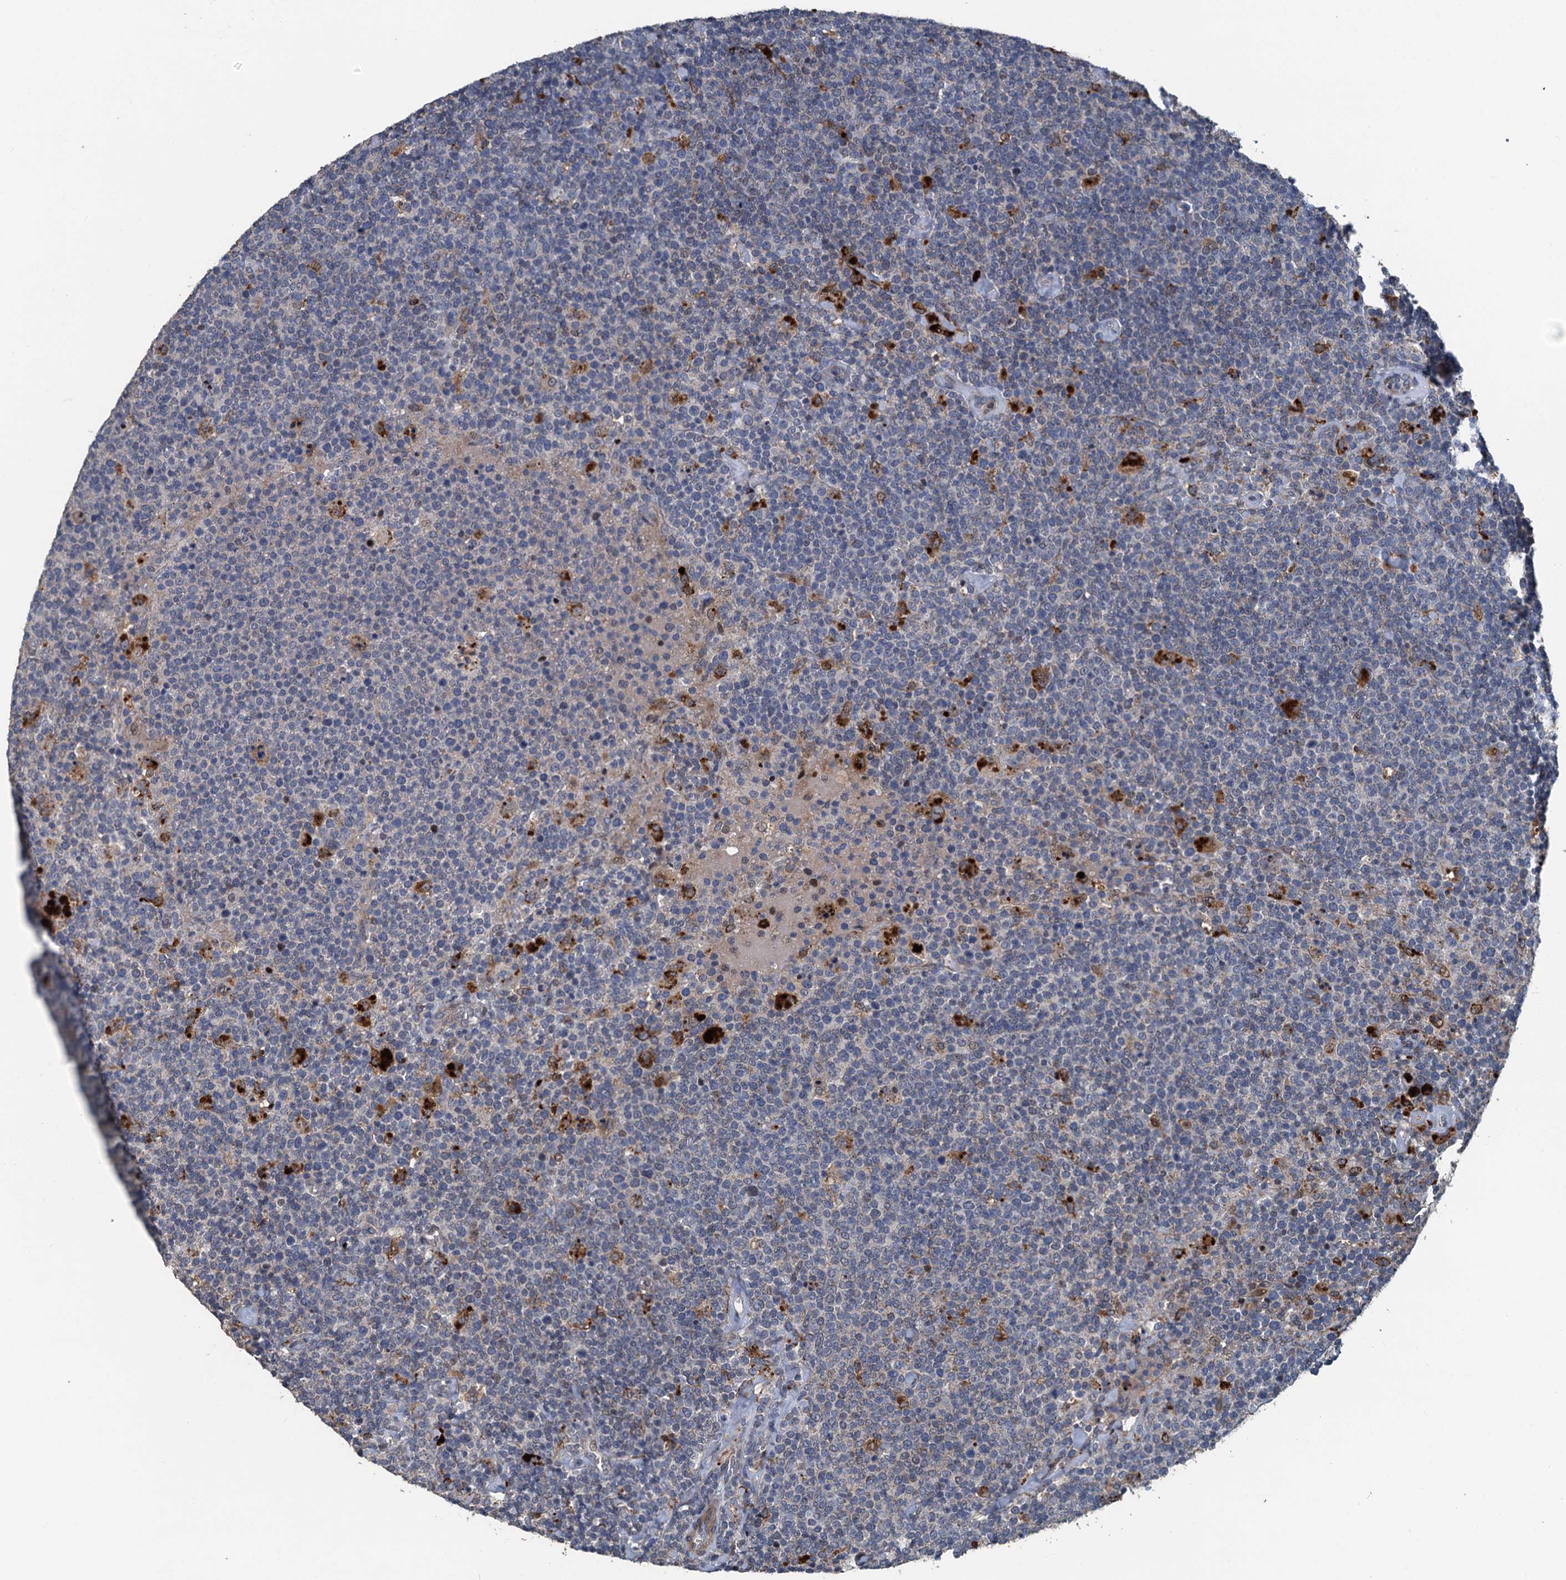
{"staining": {"intensity": "negative", "quantity": "none", "location": "none"}, "tissue": "lymphoma", "cell_type": "Tumor cells", "image_type": "cancer", "snomed": [{"axis": "morphology", "description": "Malignant lymphoma, non-Hodgkin's type, High grade"}, {"axis": "topography", "description": "Lymph node"}], "caption": "High magnification brightfield microscopy of high-grade malignant lymphoma, non-Hodgkin's type stained with DAB (brown) and counterstained with hematoxylin (blue): tumor cells show no significant expression.", "gene": "AGRN", "patient": {"sex": "male", "age": 61}}